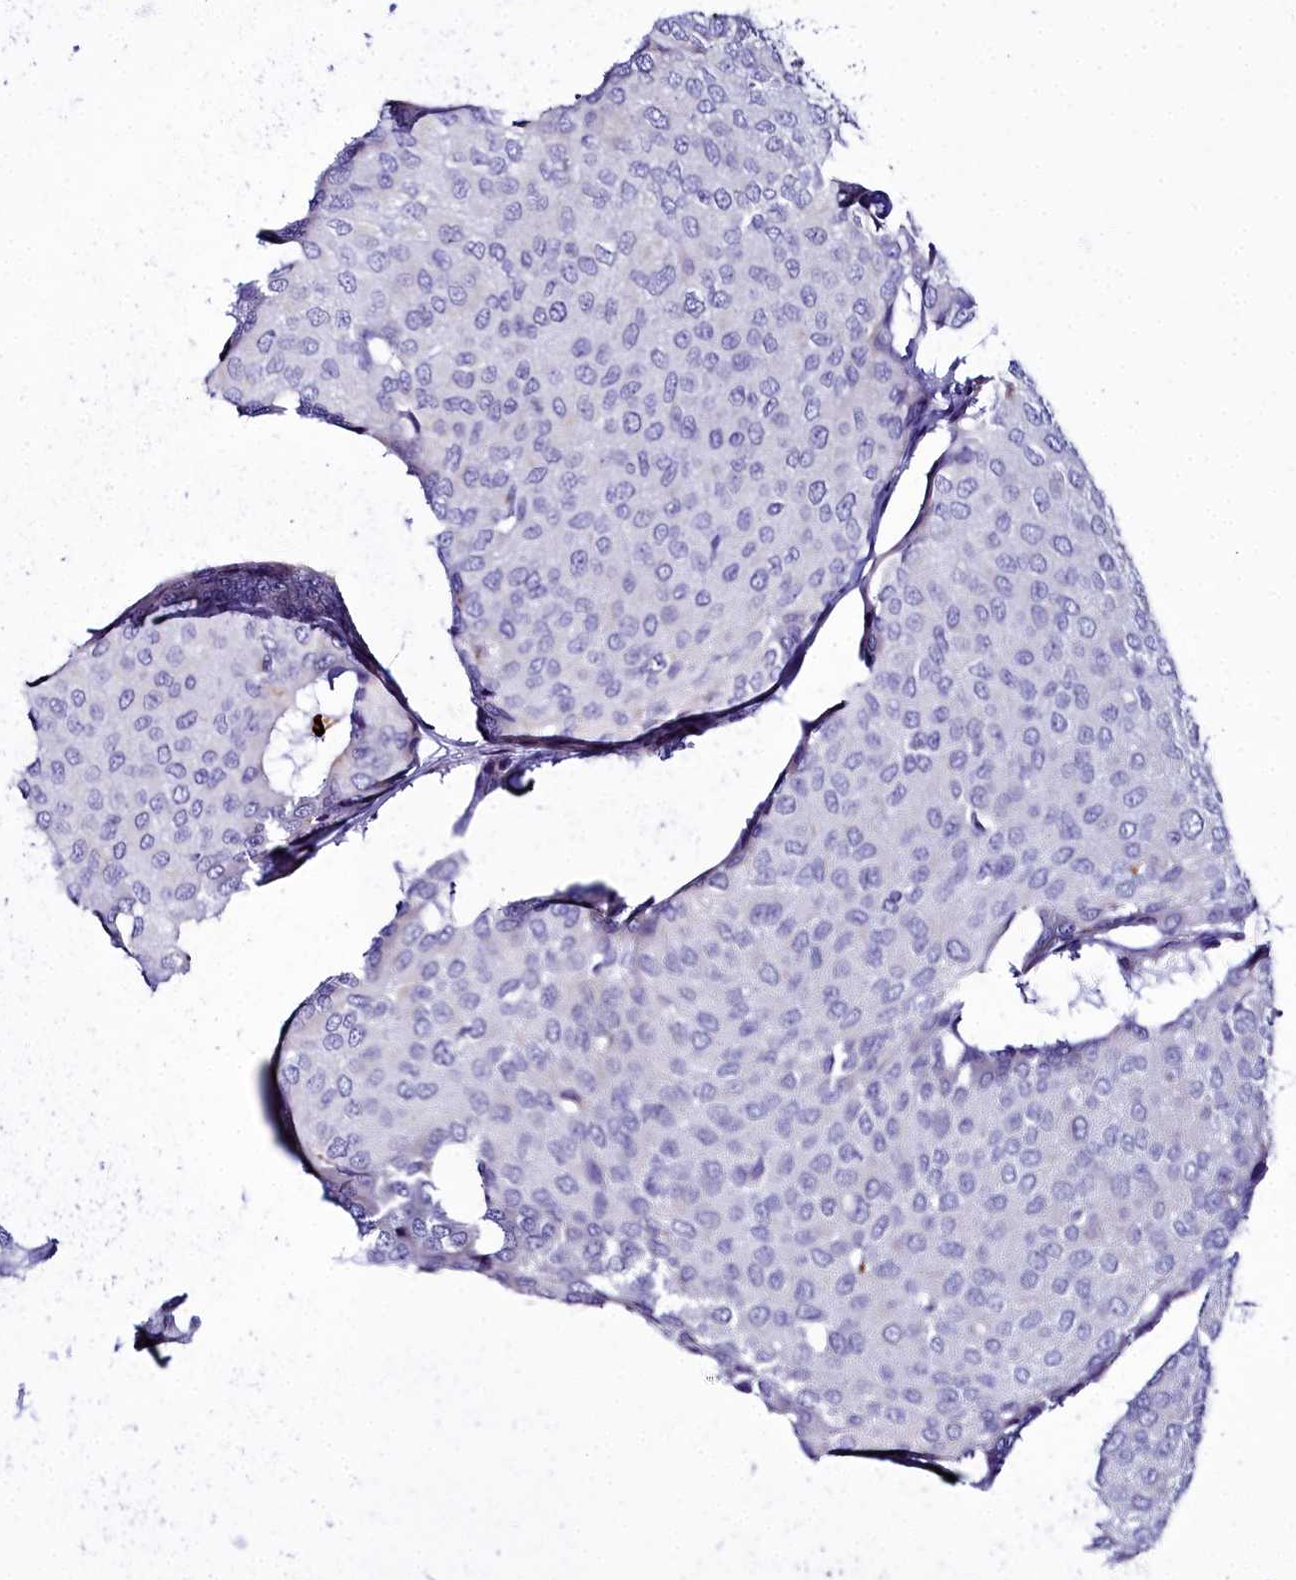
{"staining": {"intensity": "negative", "quantity": "none", "location": "none"}, "tissue": "breast cancer", "cell_type": "Tumor cells", "image_type": "cancer", "snomed": [{"axis": "morphology", "description": "Duct carcinoma"}, {"axis": "topography", "description": "Breast"}], "caption": "Tumor cells are negative for protein expression in human breast cancer (infiltrating ductal carcinoma).", "gene": "ELAPOR2", "patient": {"sex": "female", "age": 75}}